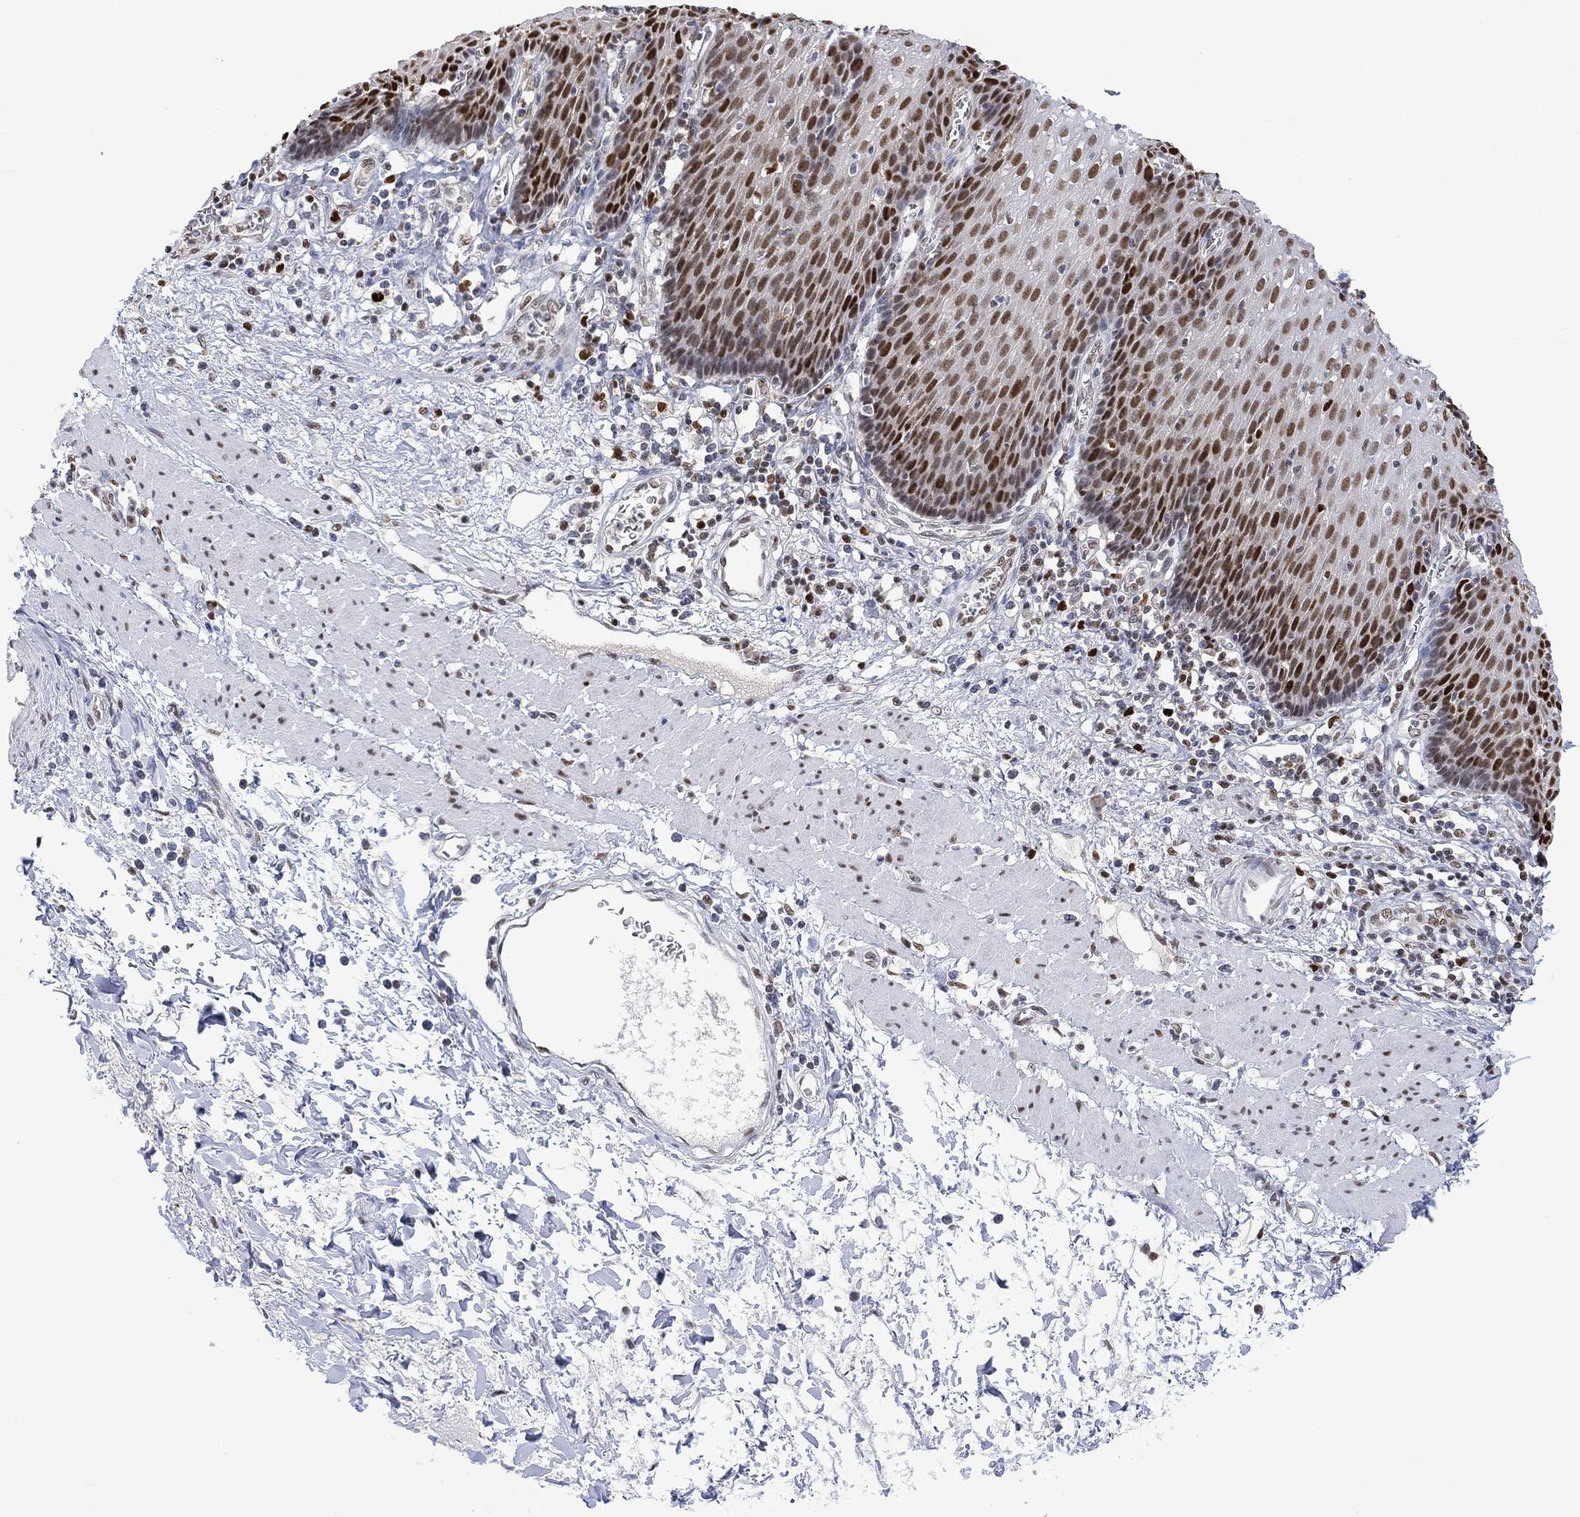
{"staining": {"intensity": "strong", "quantity": "25%-75%", "location": "nuclear"}, "tissue": "esophagus", "cell_type": "Squamous epithelial cells", "image_type": "normal", "snomed": [{"axis": "morphology", "description": "Normal tissue, NOS"}, {"axis": "topography", "description": "Esophagus"}], "caption": "Immunohistochemical staining of normal esophagus shows 25%-75% levels of strong nuclear protein positivity in about 25%-75% of squamous epithelial cells. Using DAB (3,3'-diaminobenzidine) (brown) and hematoxylin (blue) stains, captured at high magnification using brightfield microscopy.", "gene": "RAD54L2", "patient": {"sex": "male", "age": 57}}